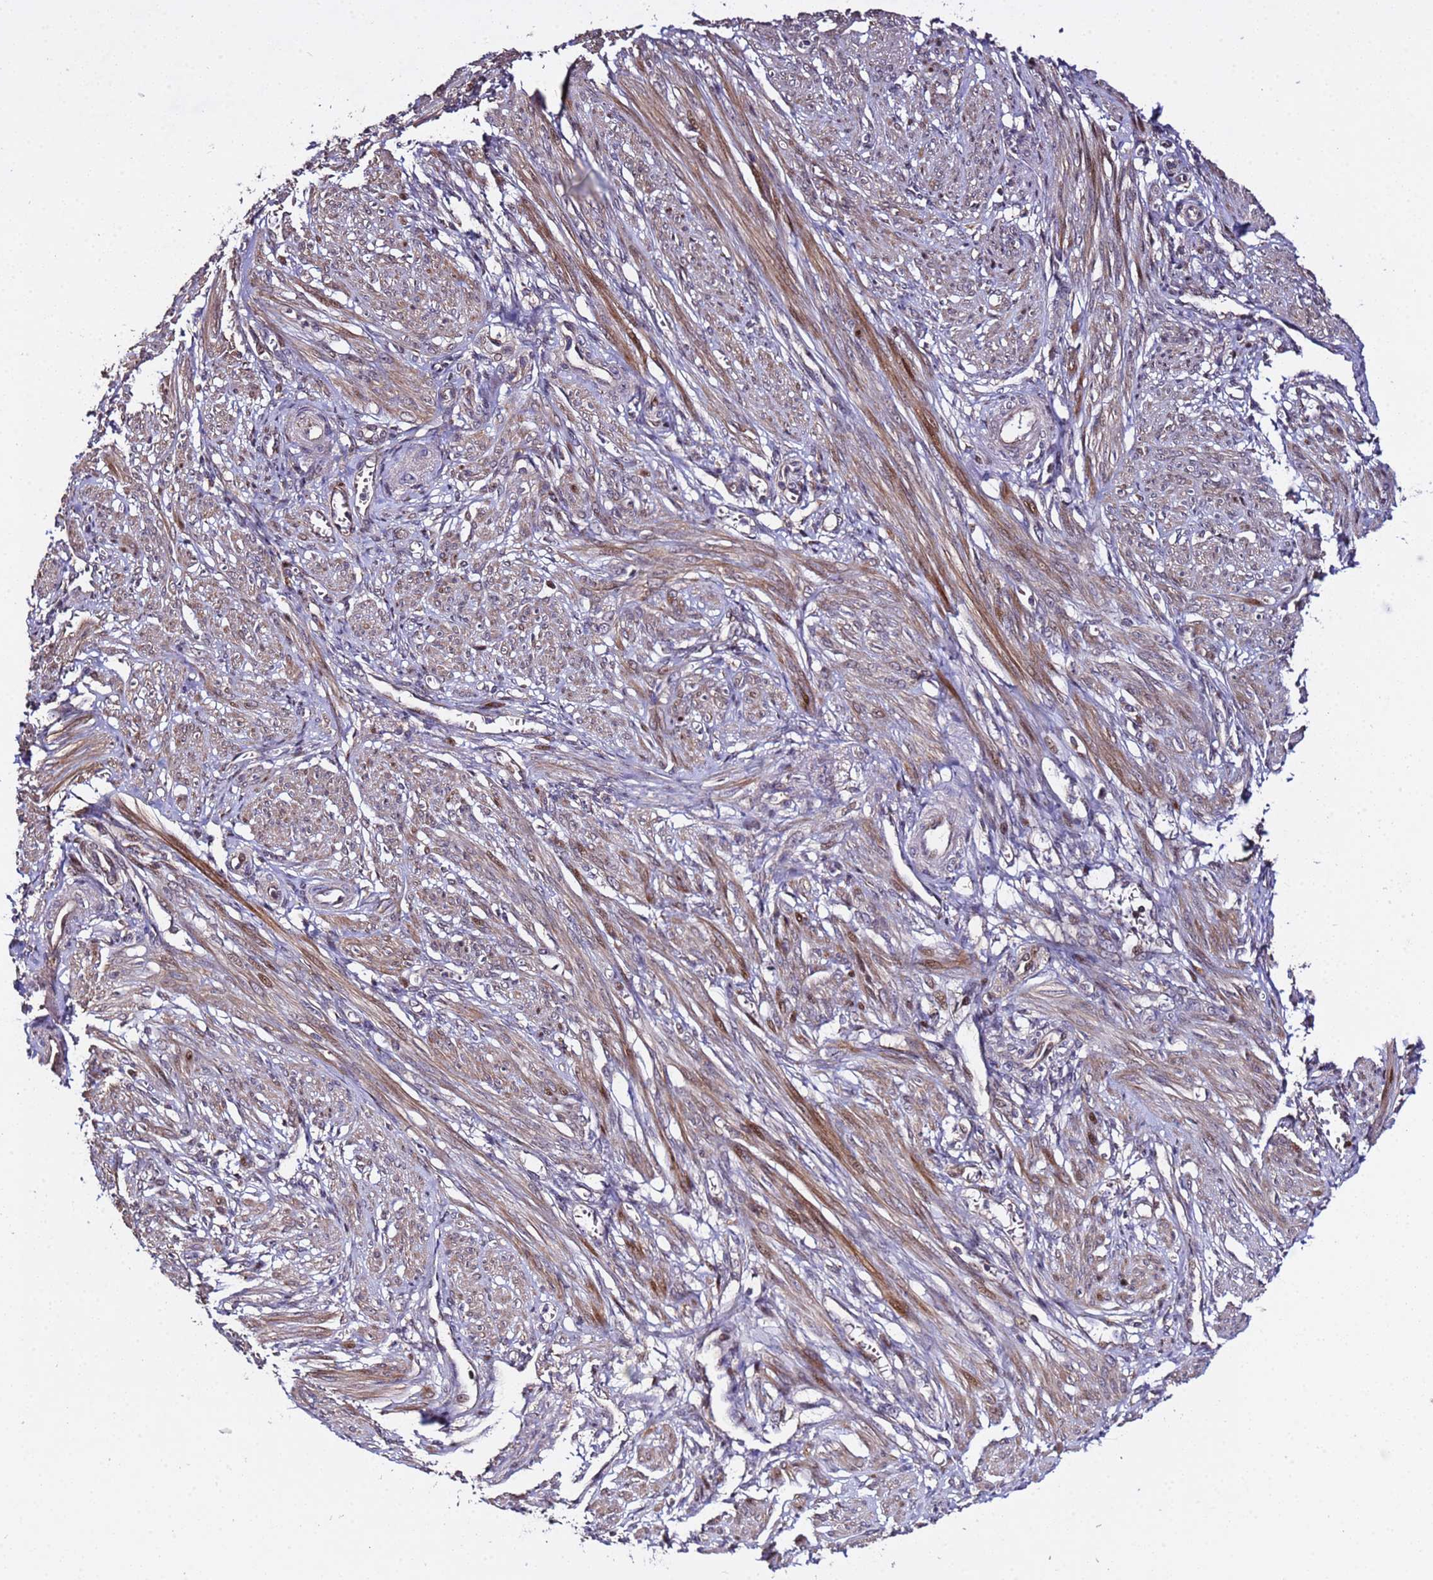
{"staining": {"intensity": "strong", "quantity": "25%-75%", "location": "cytoplasmic/membranous,nuclear"}, "tissue": "smooth muscle", "cell_type": "Smooth muscle cells", "image_type": "normal", "snomed": [{"axis": "morphology", "description": "Normal tissue, NOS"}, {"axis": "topography", "description": "Smooth muscle"}], "caption": "IHC (DAB) staining of unremarkable human smooth muscle shows strong cytoplasmic/membranous,nuclear protein expression in approximately 25%-75% of smooth muscle cells.", "gene": "WNK4", "patient": {"sex": "female", "age": 39}}